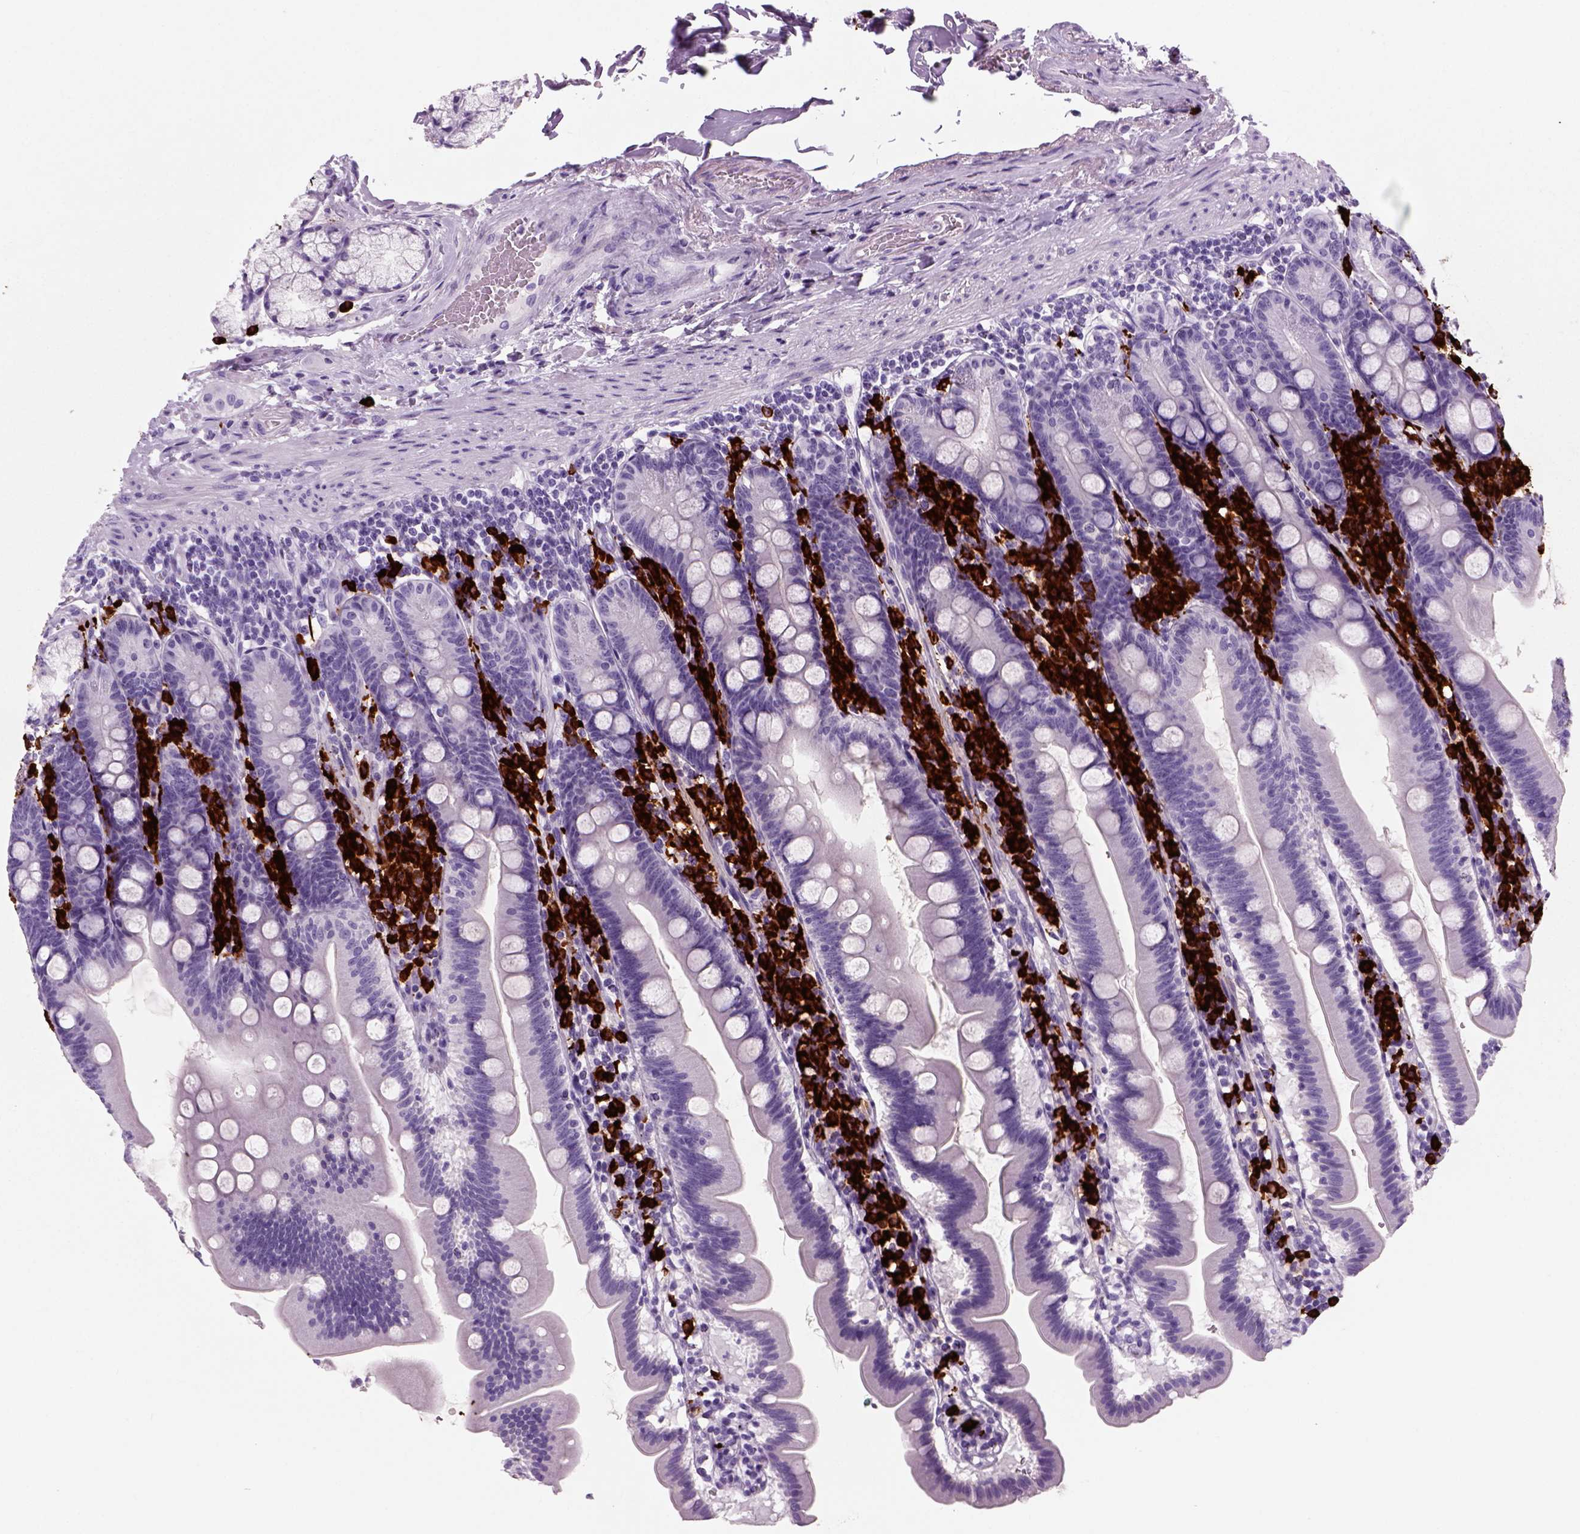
{"staining": {"intensity": "negative", "quantity": "none", "location": "none"}, "tissue": "duodenum", "cell_type": "Glandular cells", "image_type": "normal", "snomed": [{"axis": "morphology", "description": "Normal tissue, NOS"}, {"axis": "topography", "description": "Duodenum"}], "caption": "Immunohistochemistry of unremarkable human duodenum displays no positivity in glandular cells. (DAB immunohistochemistry (IHC) visualized using brightfield microscopy, high magnification).", "gene": "MZB1", "patient": {"sex": "female", "age": 67}}